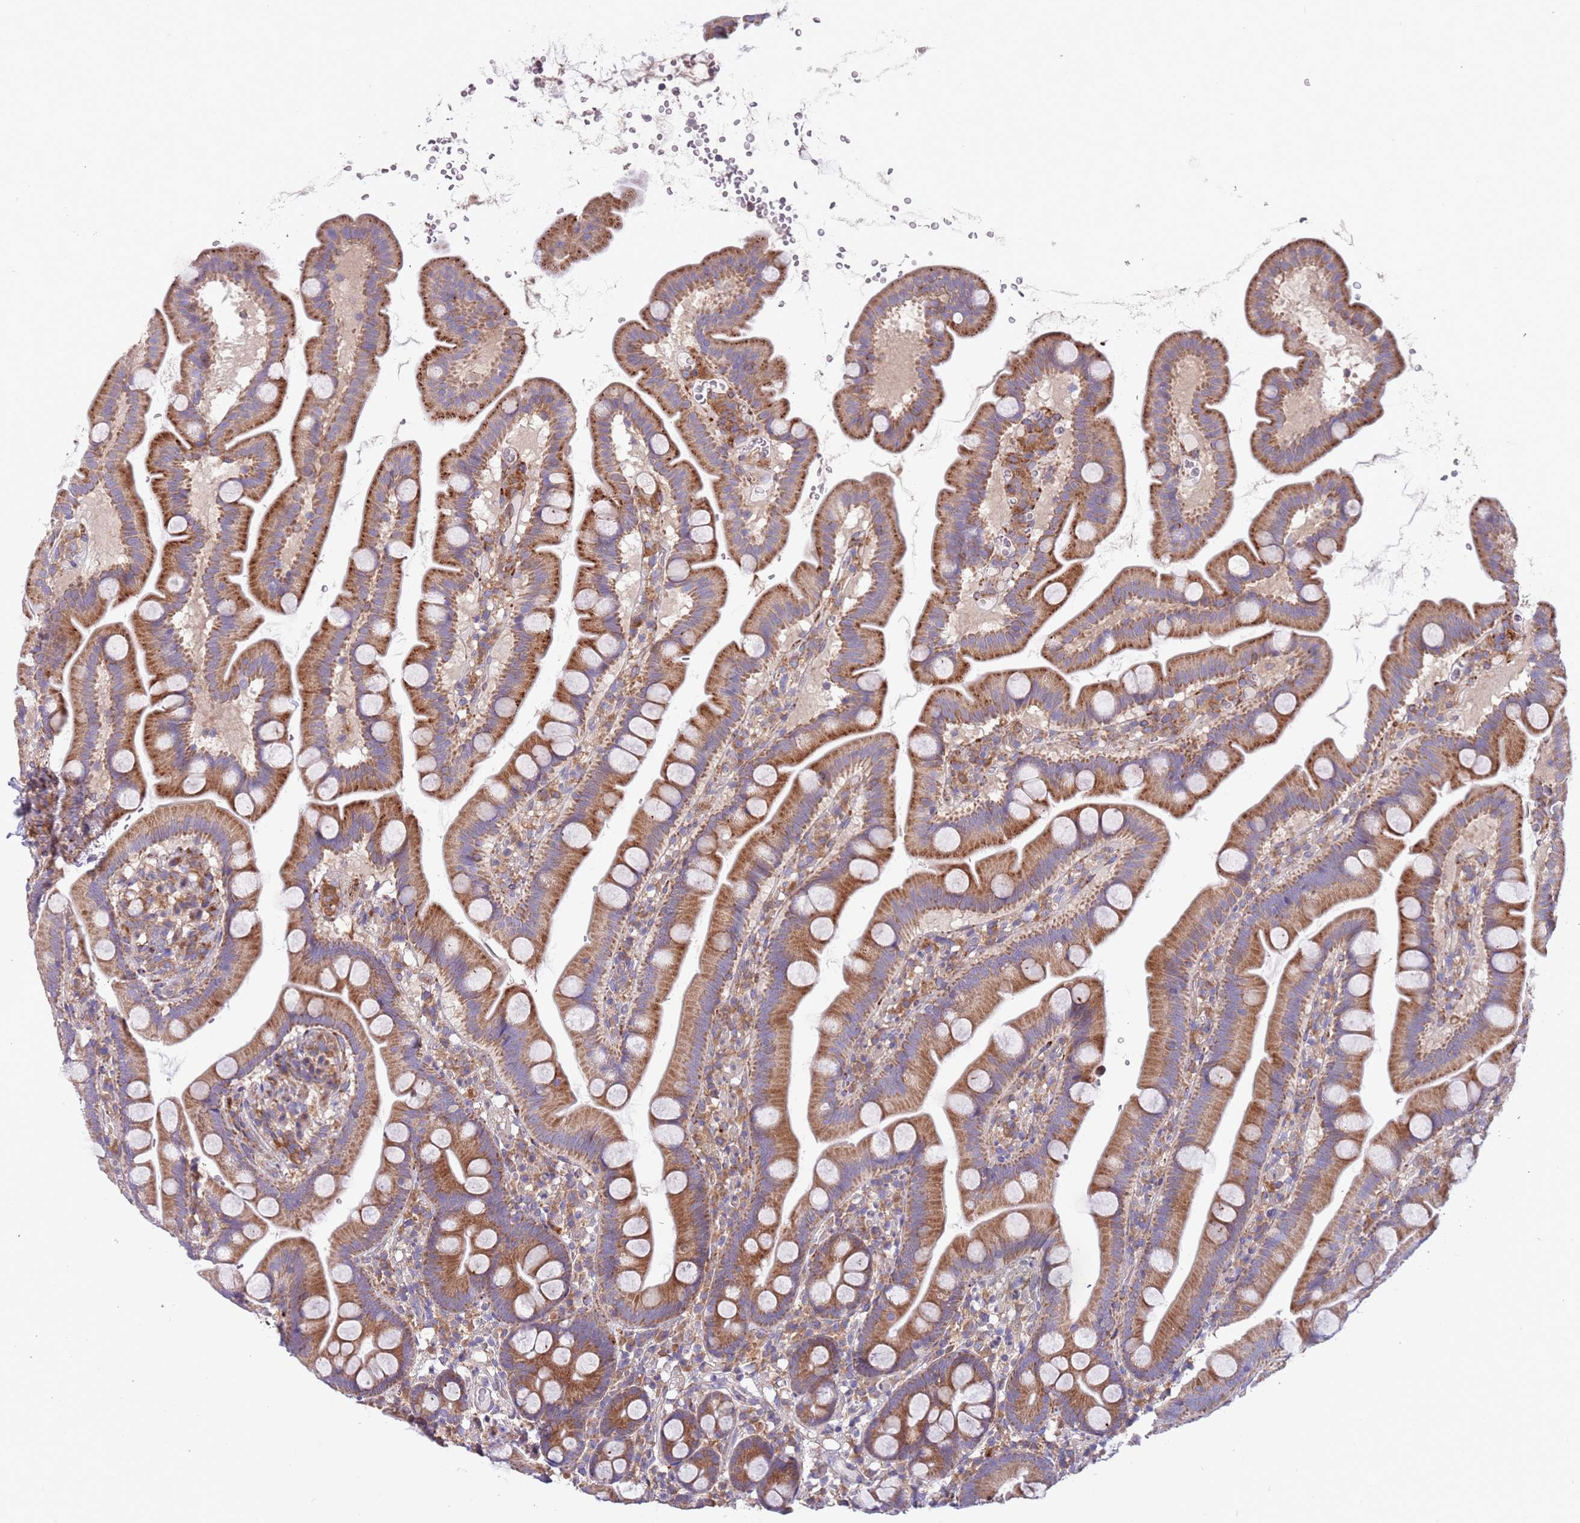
{"staining": {"intensity": "strong", "quantity": "25%-75%", "location": "cytoplasmic/membranous"}, "tissue": "small intestine", "cell_type": "Glandular cells", "image_type": "normal", "snomed": [{"axis": "morphology", "description": "Normal tissue, NOS"}, {"axis": "topography", "description": "Small intestine"}], "caption": "Small intestine stained with a protein marker exhibits strong staining in glandular cells.", "gene": "ARMCX6", "patient": {"sex": "female", "age": 68}}